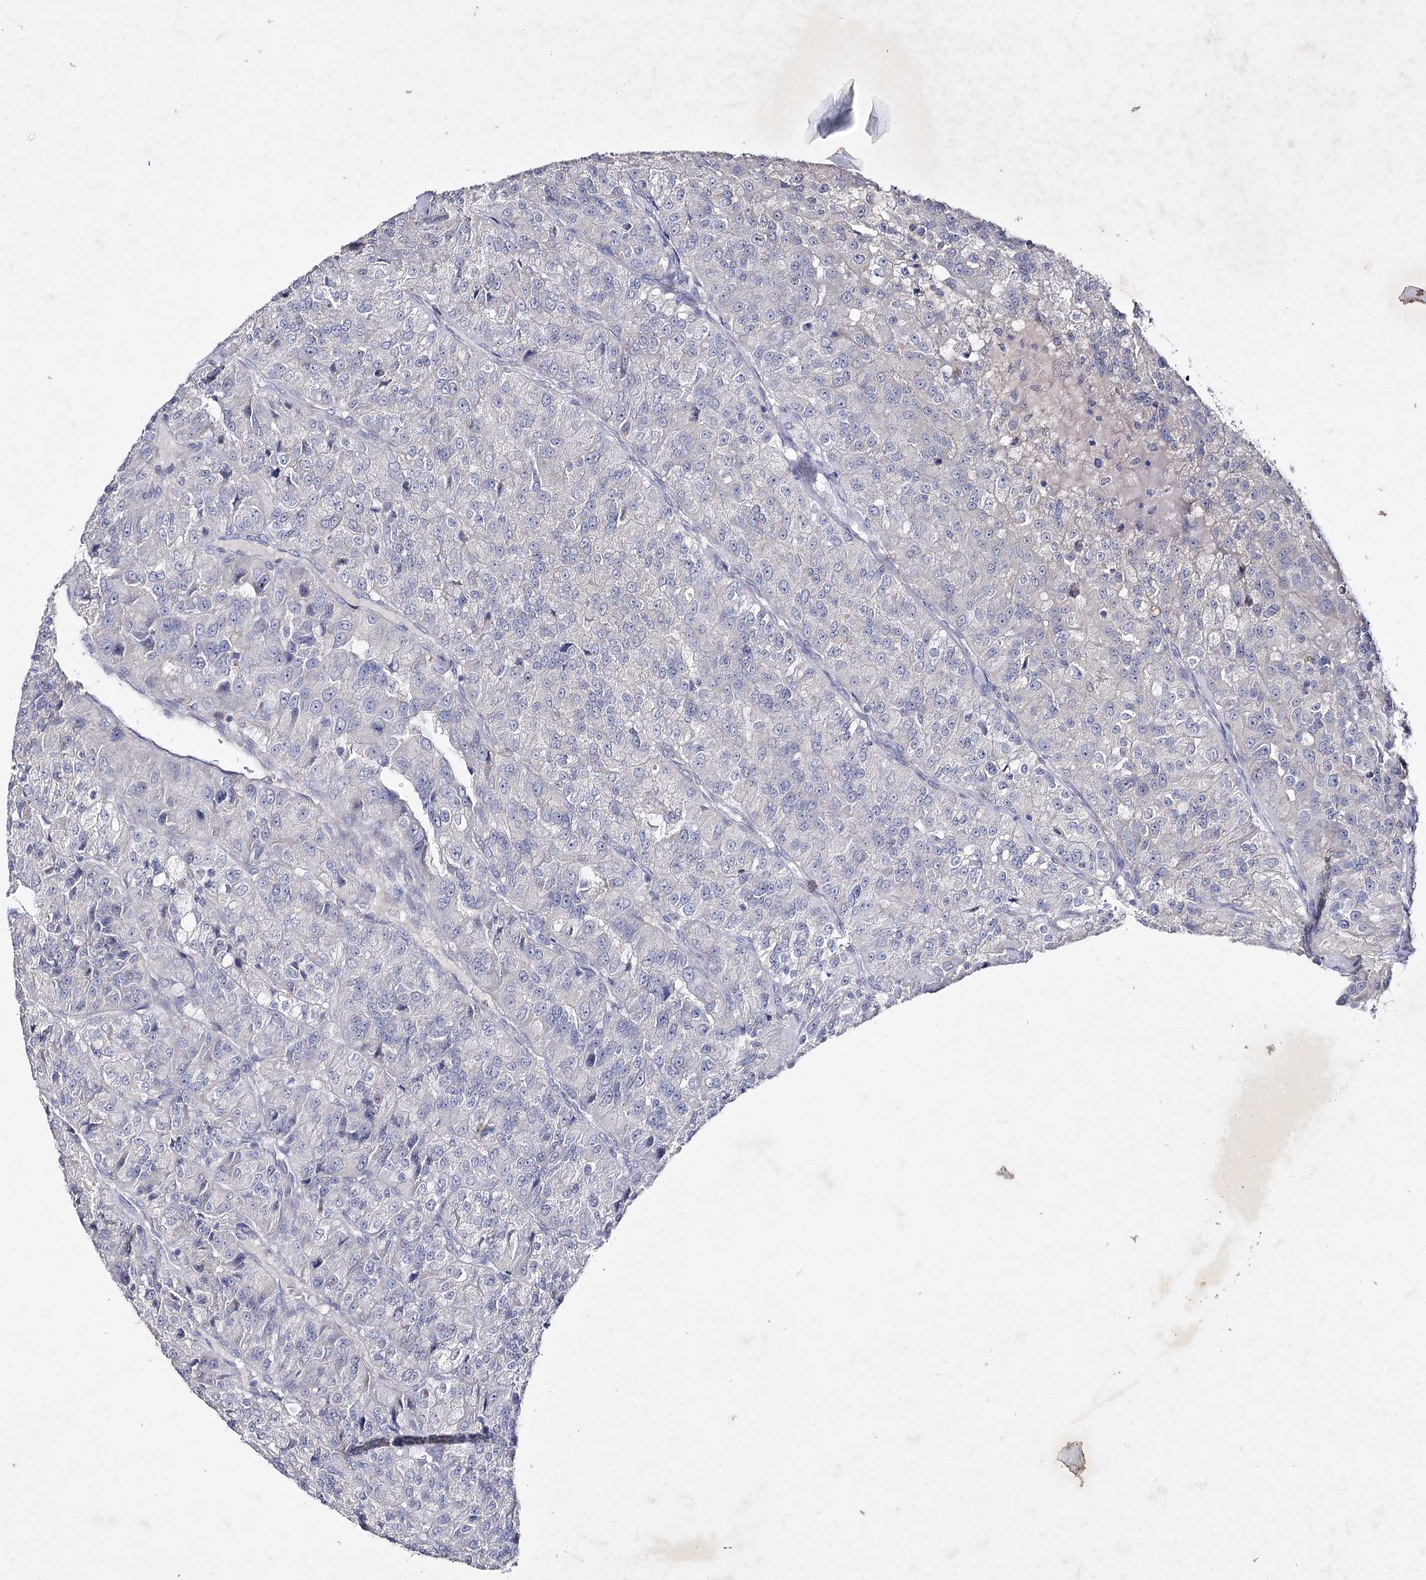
{"staining": {"intensity": "negative", "quantity": "none", "location": "none"}, "tissue": "renal cancer", "cell_type": "Tumor cells", "image_type": "cancer", "snomed": [{"axis": "morphology", "description": "Adenocarcinoma, NOS"}, {"axis": "topography", "description": "Kidney"}], "caption": "This is an IHC micrograph of adenocarcinoma (renal). There is no positivity in tumor cells.", "gene": "COX15", "patient": {"sex": "female", "age": 63}}